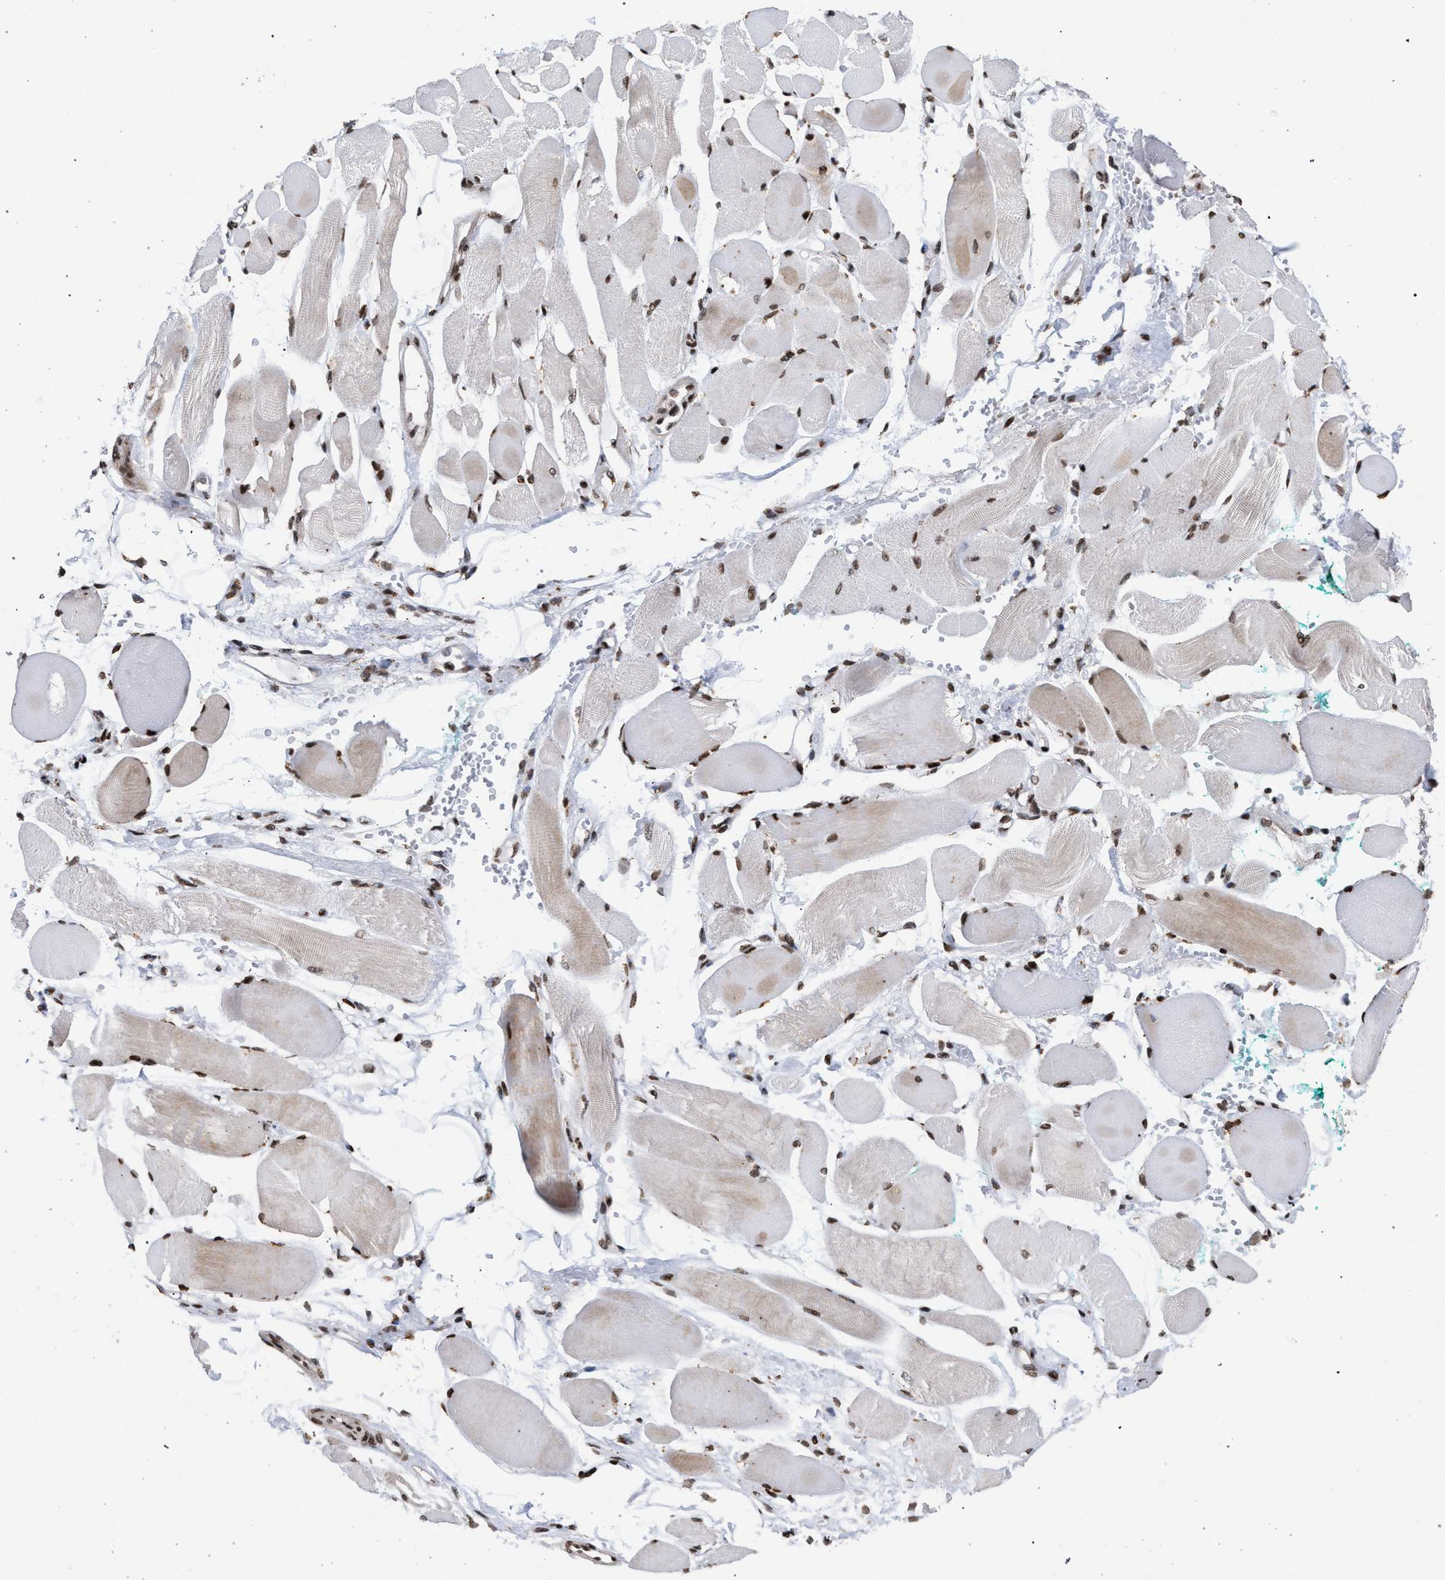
{"staining": {"intensity": "moderate", "quantity": ">75%", "location": "nuclear"}, "tissue": "skeletal muscle", "cell_type": "Myocytes", "image_type": "normal", "snomed": [{"axis": "morphology", "description": "Normal tissue, NOS"}, {"axis": "topography", "description": "Skeletal muscle"}, {"axis": "topography", "description": "Peripheral nerve tissue"}], "caption": "Immunohistochemistry (IHC) of unremarkable skeletal muscle displays medium levels of moderate nuclear staining in approximately >75% of myocytes.", "gene": "FOXD3", "patient": {"sex": "female", "age": 84}}